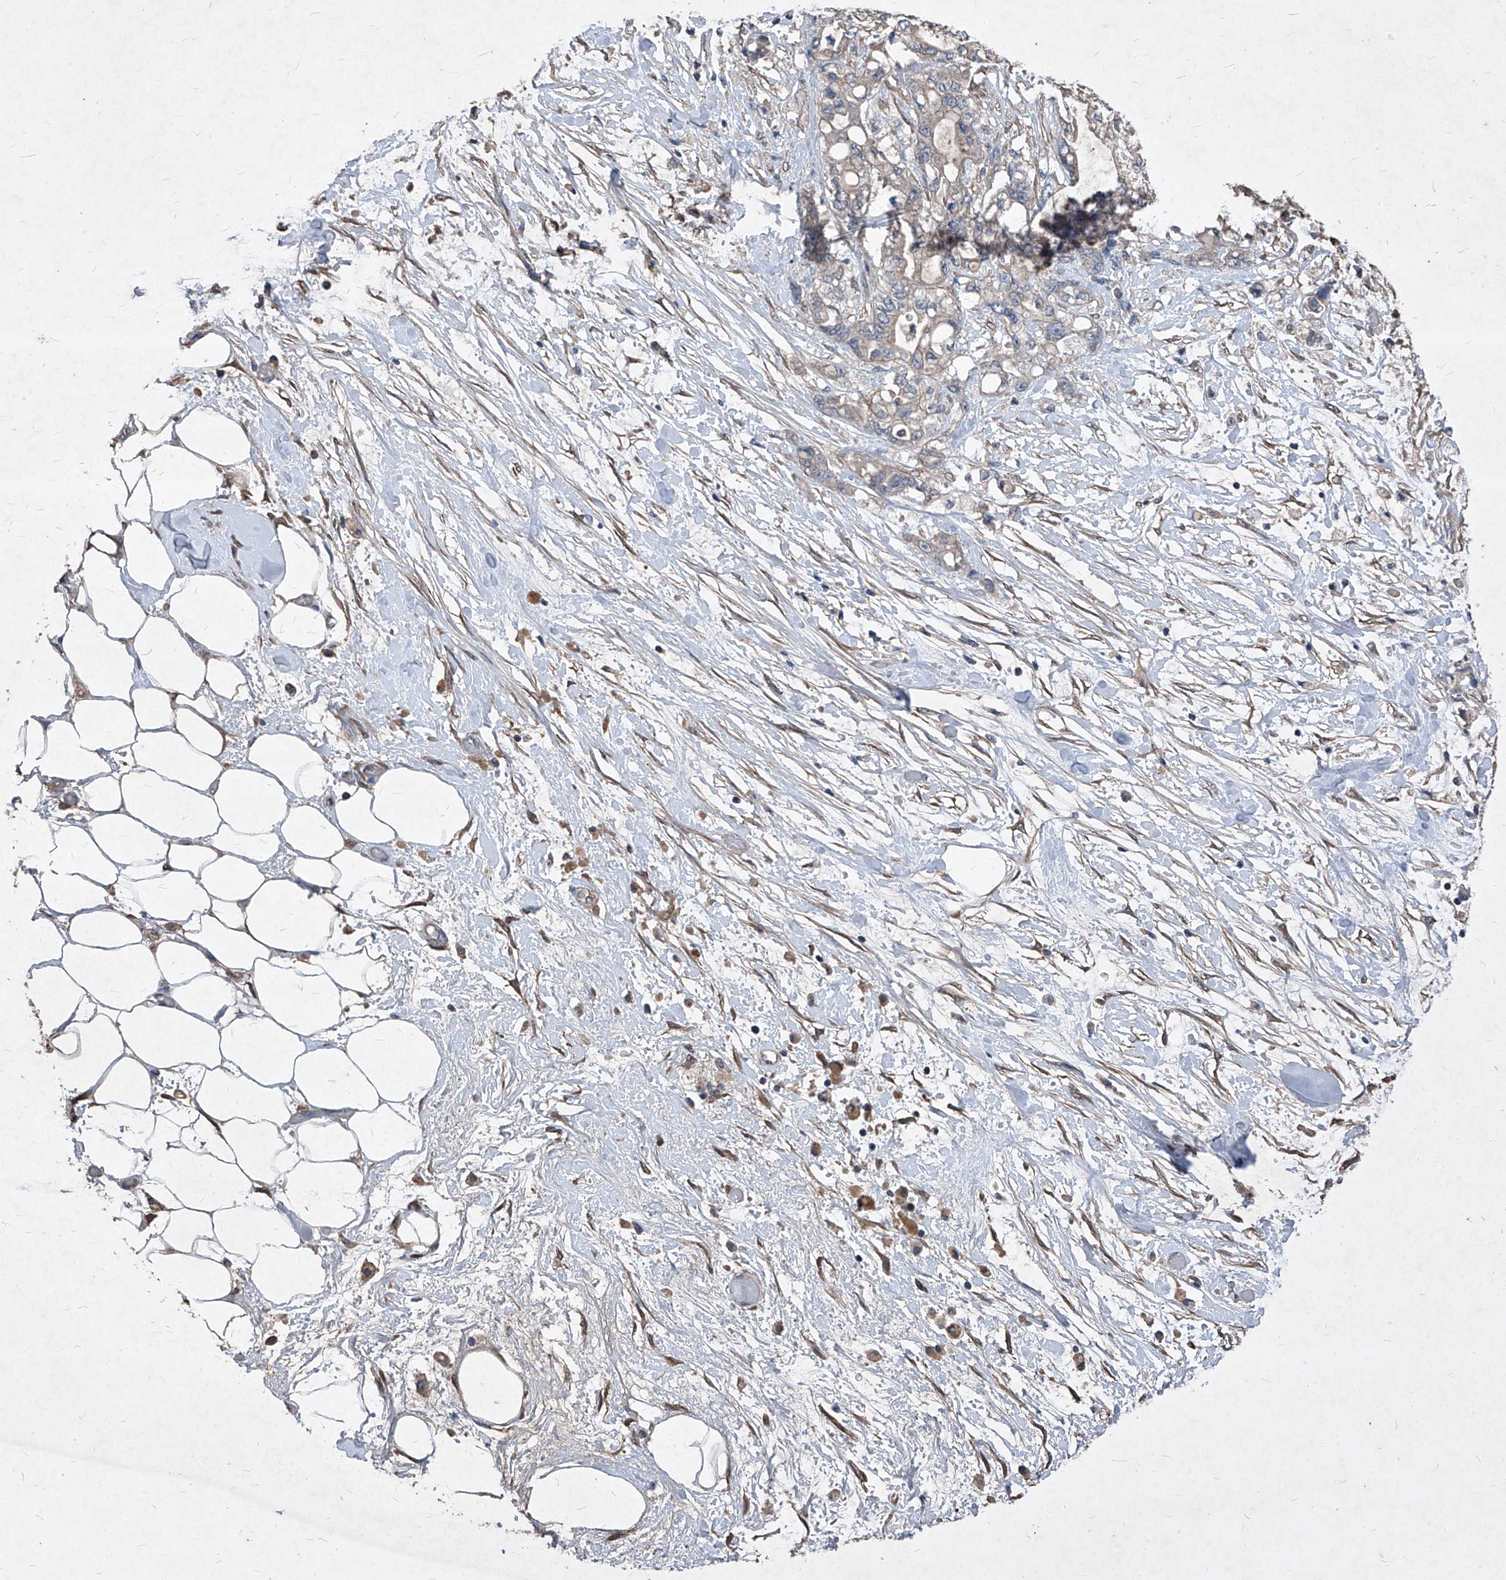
{"staining": {"intensity": "negative", "quantity": "none", "location": "none"}, "tissue": "pancreatic cancer", "cell_type": "Tumor cells", "image_type": "cancer", "snomed": [{"axis": "morphology", "description": "Adenocarcinoma, NOS"}, {"axis": "topography", "description": "Pancreas"}], "caption": "An immunohistochemistry (IHC) histopathology image of pancreatic adenocarcinoma is shown. There is no staining in tumor cells of pancreatic adenocarcinoma.", "gene": "SYNGR1", "patient": {"sex": "male", "age": 79}}